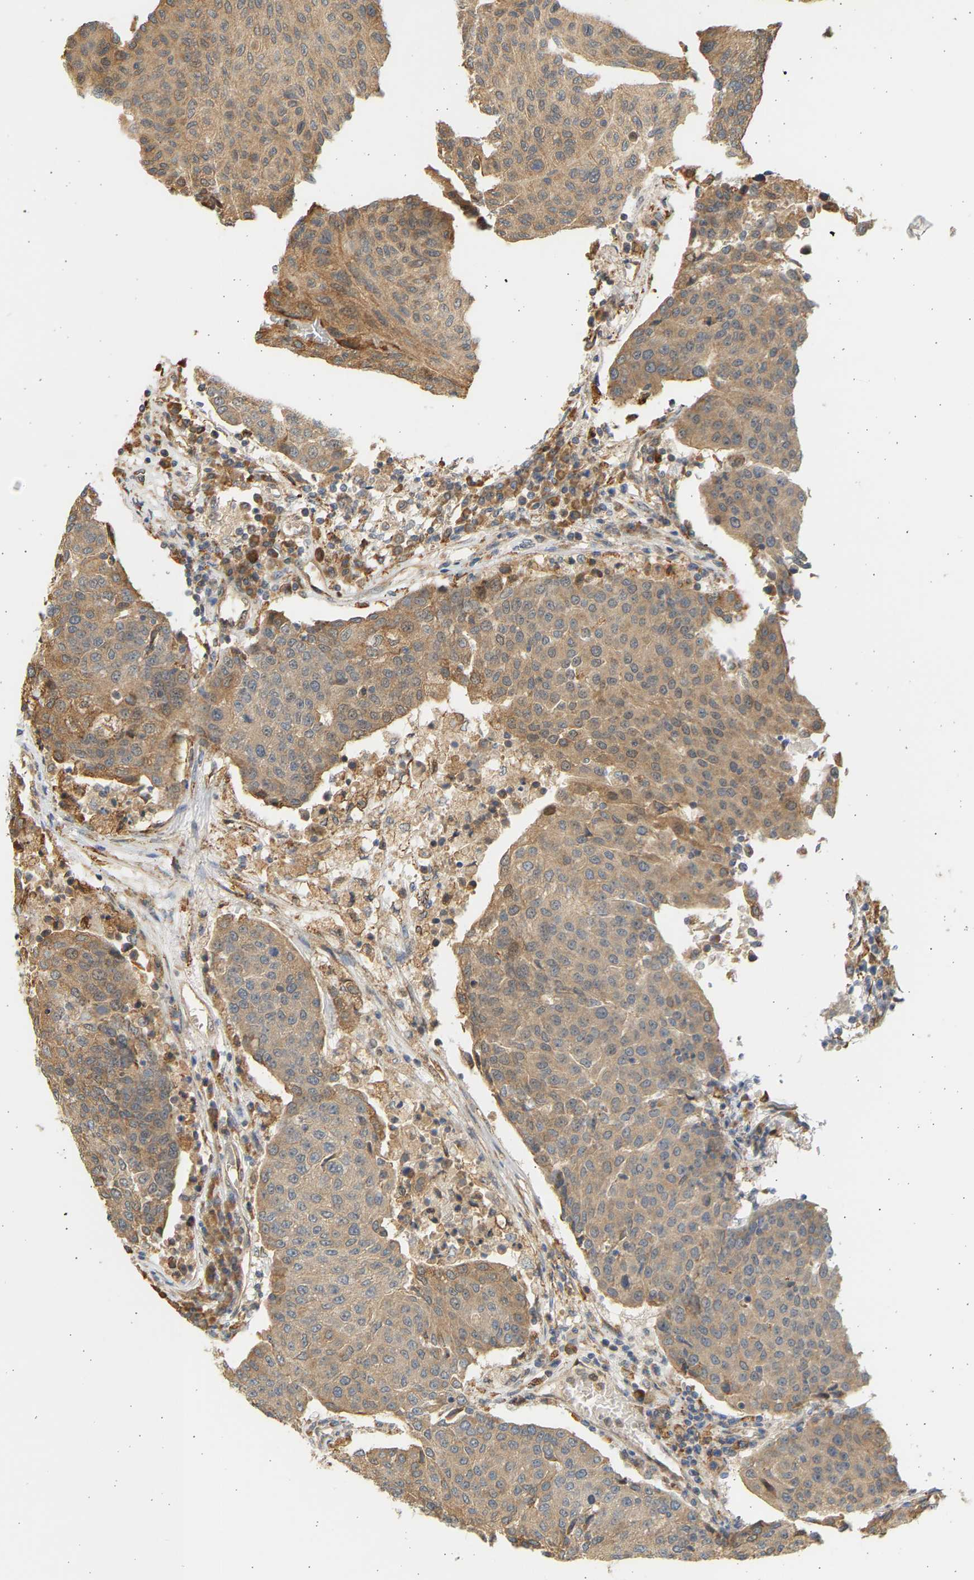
{"staining": {"intensity": "moderate", "quantity": ">75%", "location": "cytoplasmic/membranous"}, "tissue": "urothelial cancer", "cell_type": "Tumor cells", "image_type": "cancer", "snomed": [{"axis": "morphology", "description": "Urothelial carcinoma, High grade"}, {"axis": "topography", "description": "Urinary bladder"}], "caption": "Protein expression analysis of human urothelial carcinoma (high-grade) reveals moderate cytoplasmic/membranous staining in approximately >75% of tumor cells. Using DAB (3,3'-diaminobenzidine) (brown) and hematoxylin (blue) stains, captured at high magnification using brightfield microscopy.", "gene": "B4GALT6", "patient": {"sex": "female", "age": 85}}